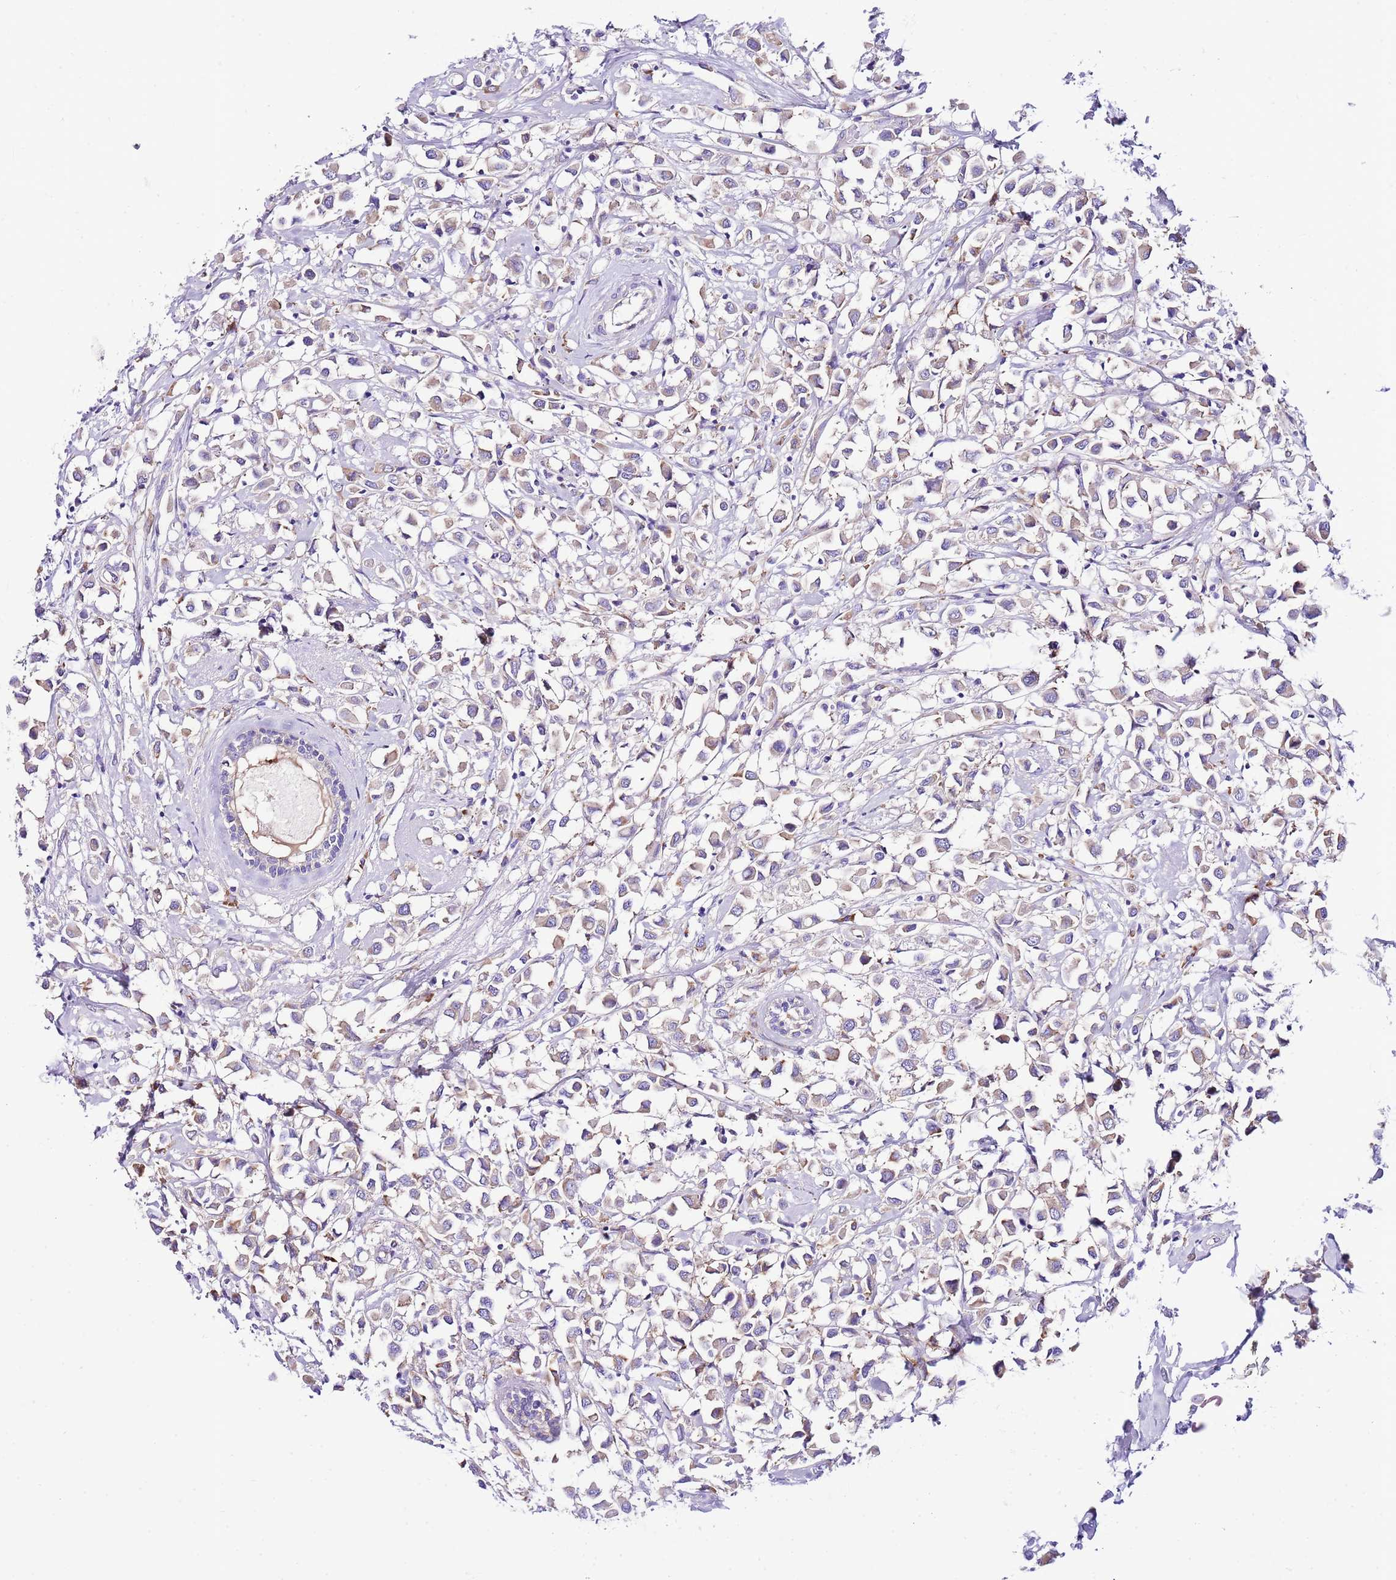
{"staining": {"intensity": "weak", "quantity": "25%-75%", "location": "cytoplasmic/membranous"}, "tissue": "breast cancer", "cell_type": "Tumor cells", "image_type": "cancer", "snomed": [{"axis": "morphology", "description": "Duct carcinoma"}, {"axis": "topography", "description": "Breast"}], "caption": "Weak cytoplasmic/membranous protein expression is appreciated in approximately 25%-75% of tumor cells in breast cancer.", "gene": "RPS10", "patient": {"sex": "female", "age": 61}}